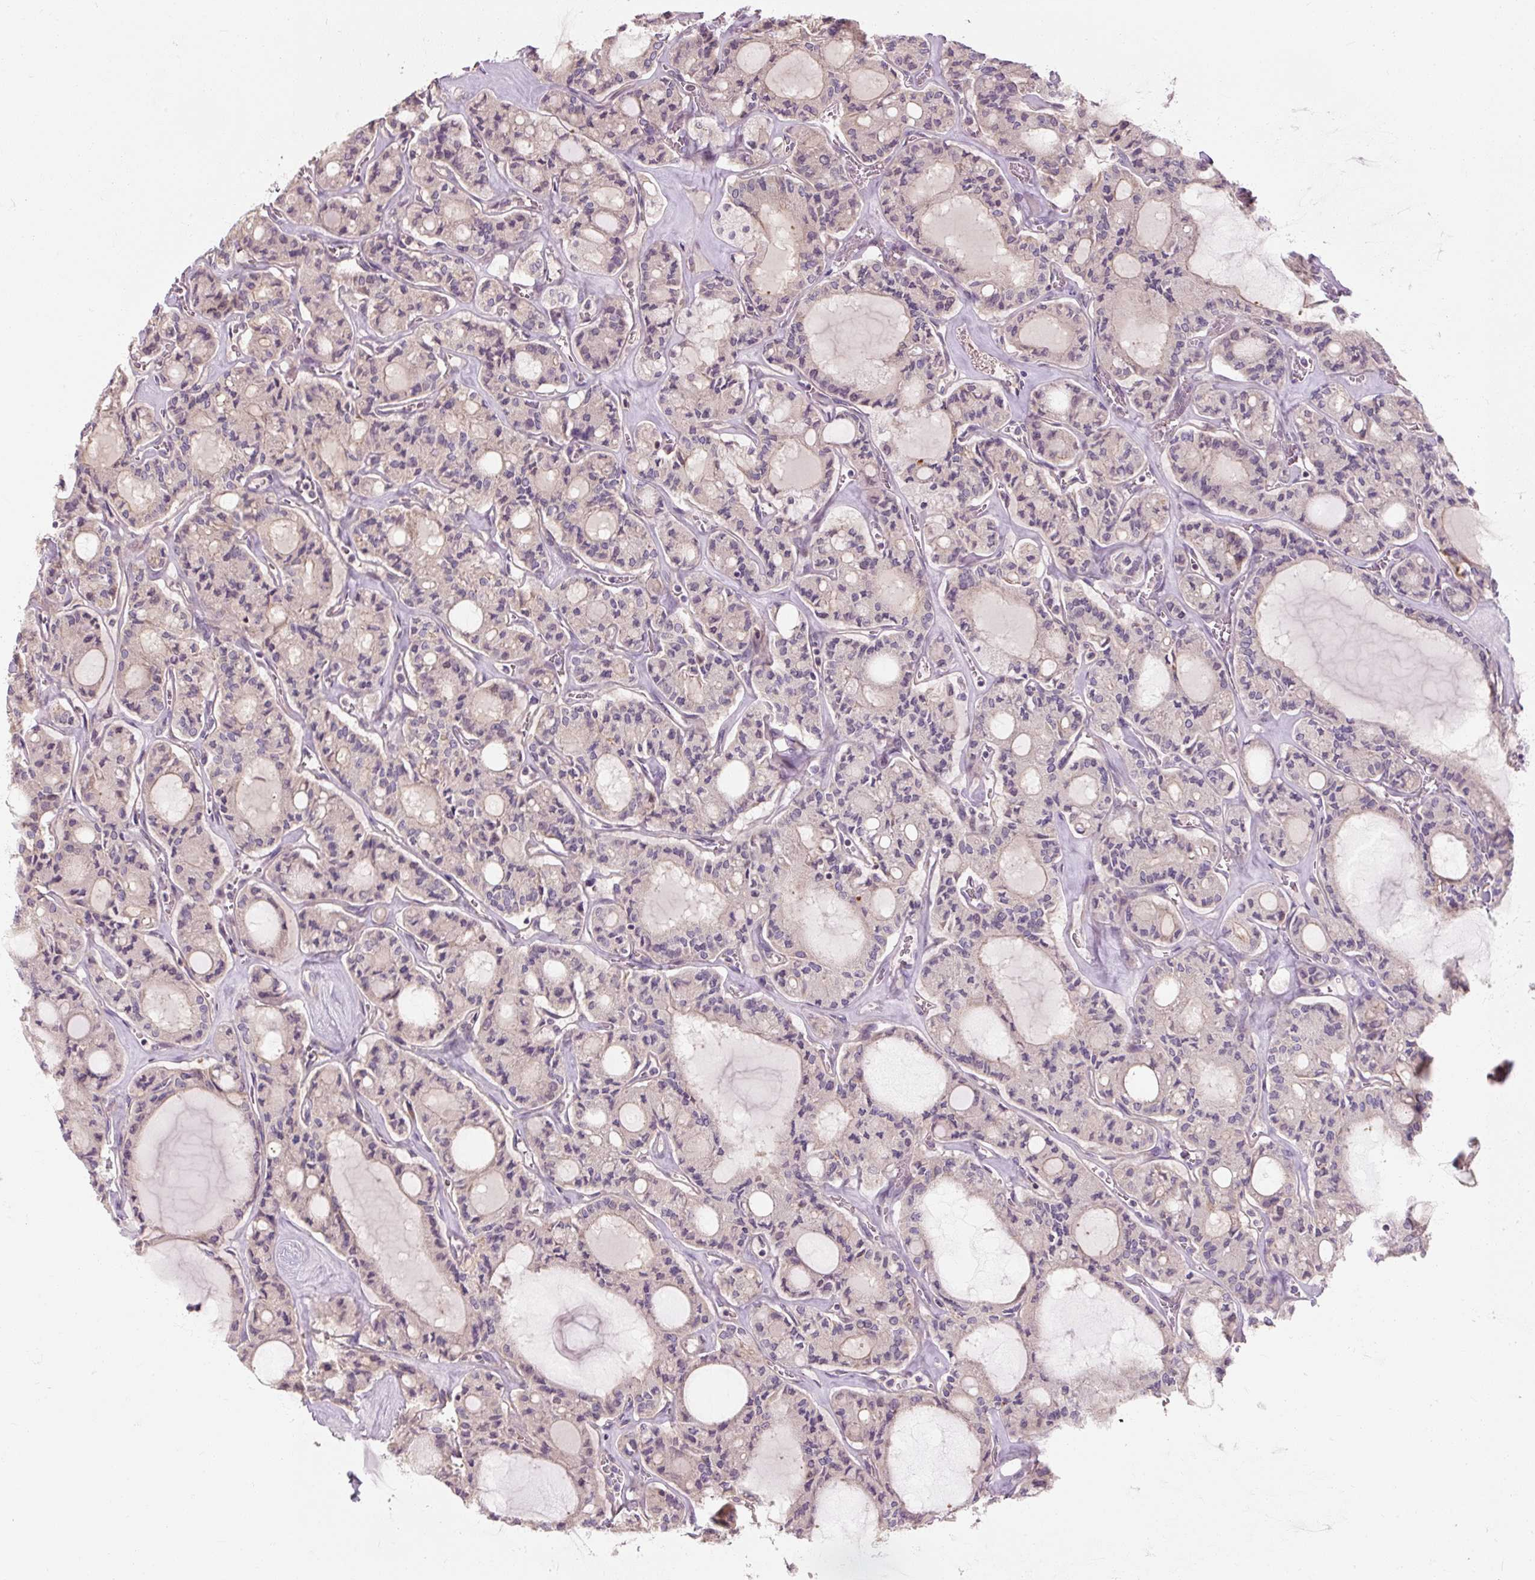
{"staining": {"intensity": "negative", "quantity": "none", "location": "none"}, "tissue": "thyroid cancer", "cell_type": "Tumor cells", "image_type": "cancer", "snomed": [{"axis": "morphology", "description": "Papillary adenocarcinoma, NOS"}, {"axis": "topography", "description": "Thyroid gland"}], "caption": "Histopathology image shows no protein positivity in tumor cells of thyroid papillary adenocarcinoma tissue.", "gene": "RB1CC1", "patient": {"sex": "male", "age": 87}}